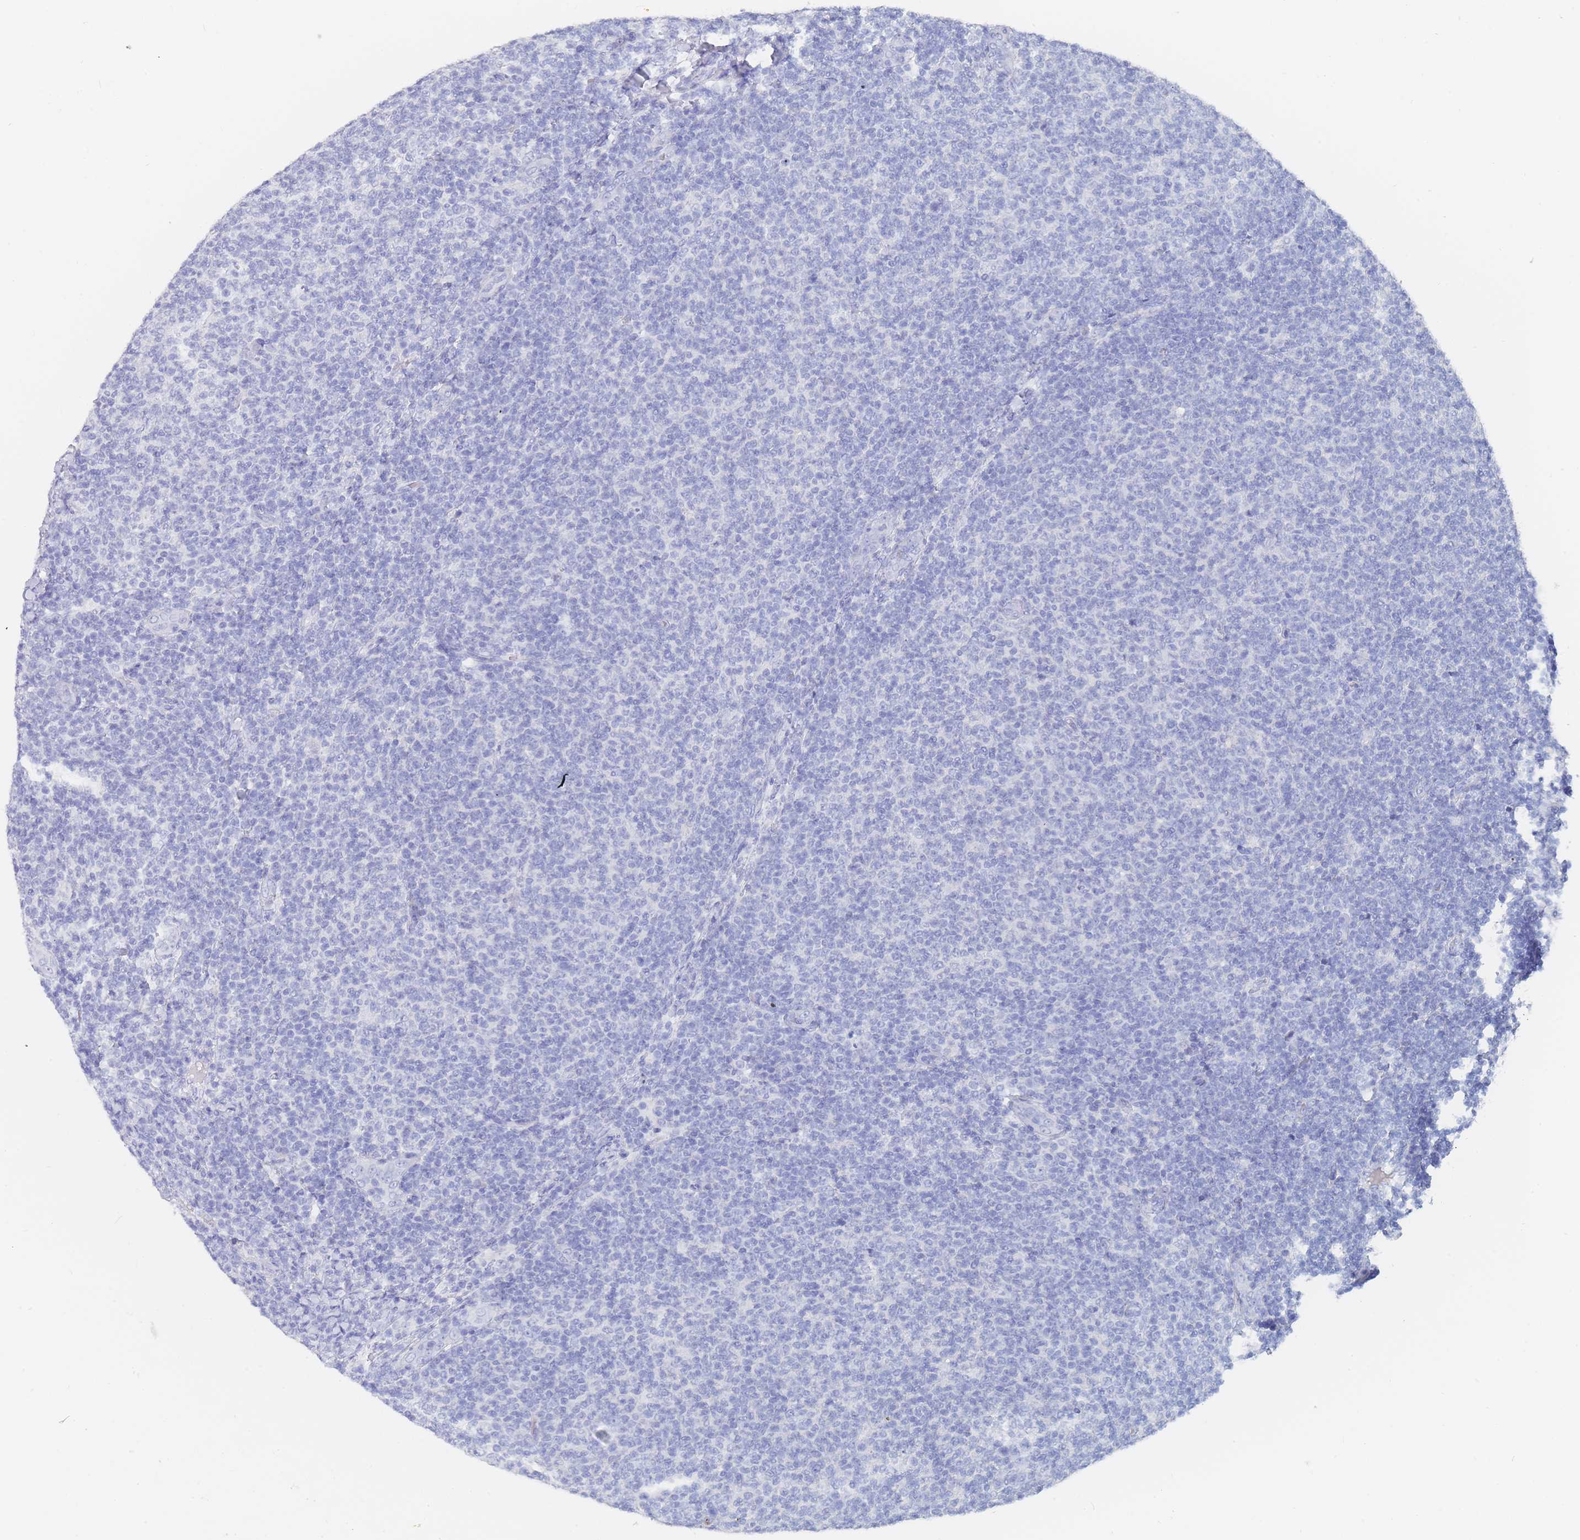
{"staining": {"intensity": "negative", "quantity": "none", "location": "none"}, "tissue": "lymphoma", "cell_type": "Tumor cells", "image_type": "cancer", "snomed": [{"axis": "morphology", "description": "Malignant lymphoma, non-Hodgkin's type, Low grade"}, {"axis": "topography", "description": "Lymph node"}], "caption": "Micrograph shows no significant protein expression in tumor cells of lymphoma. (DAB immunohistochemistry, high magnification).", "gene": "SLC25A35", "patient": {"sex": "male", "age": 66}}